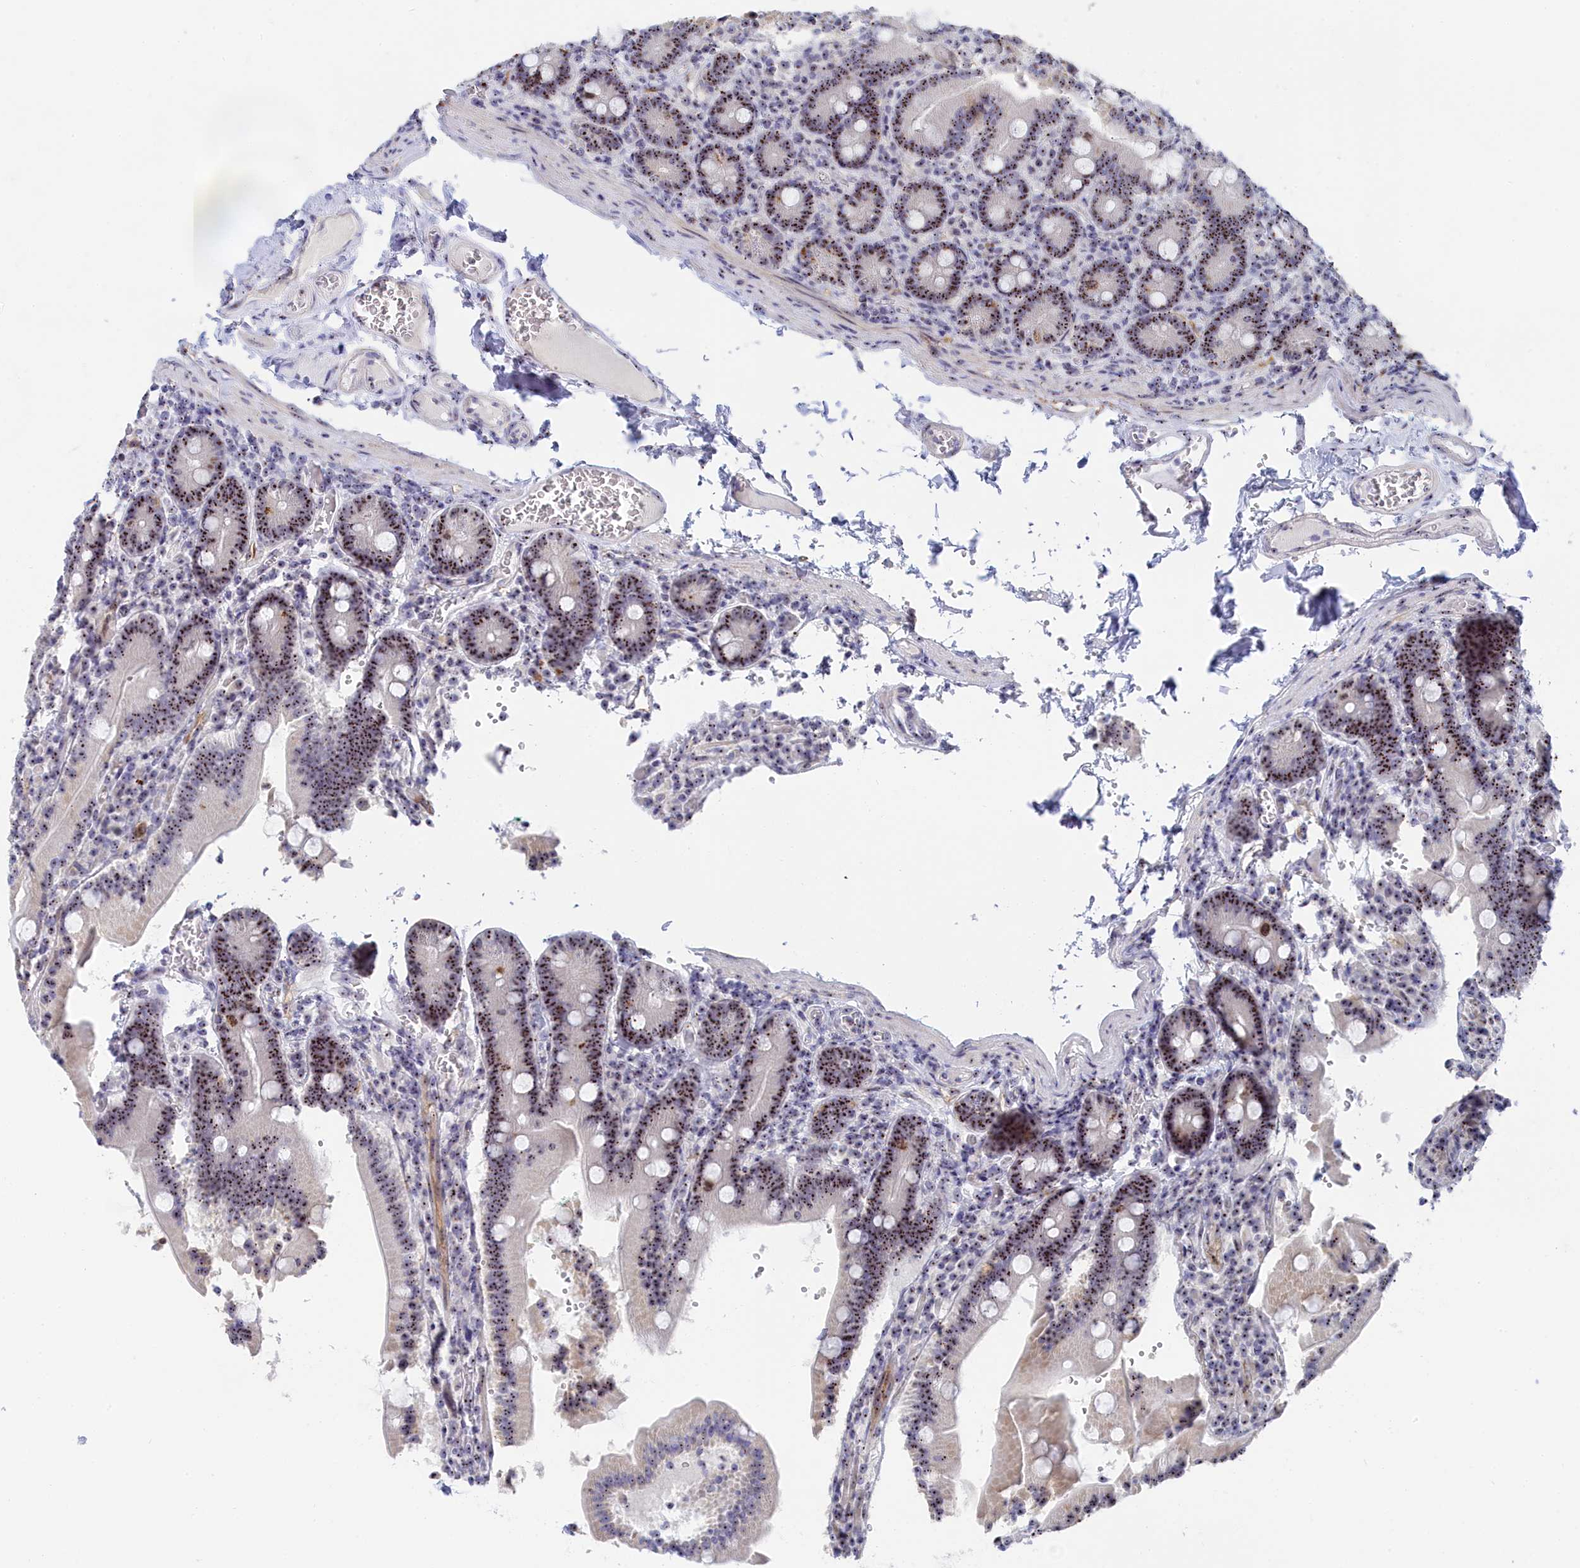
{"staining": {"intensity": "strong", "quantity": ">75%", "location": "nuclear"}, "tissue": "duodenum", "cell_type": "Glandular cells", "image_type": "normal", "snomed": [{"axis": "morphology", "description": "Normal tissue, NOS"}, {"axis": "topography", "description": "Duodenum"}], "caption": "Immunohistochemistry histopathology image of normal duodenum: human duodenum stained using immunohistochemistry demonstrates high levels of strong protein expression localized specifically in the nuclear of glandular cells, appearing as a nuclear brown color.", "gene": "RSL1D1", "patient": {"sex": "female", "age": 62}}